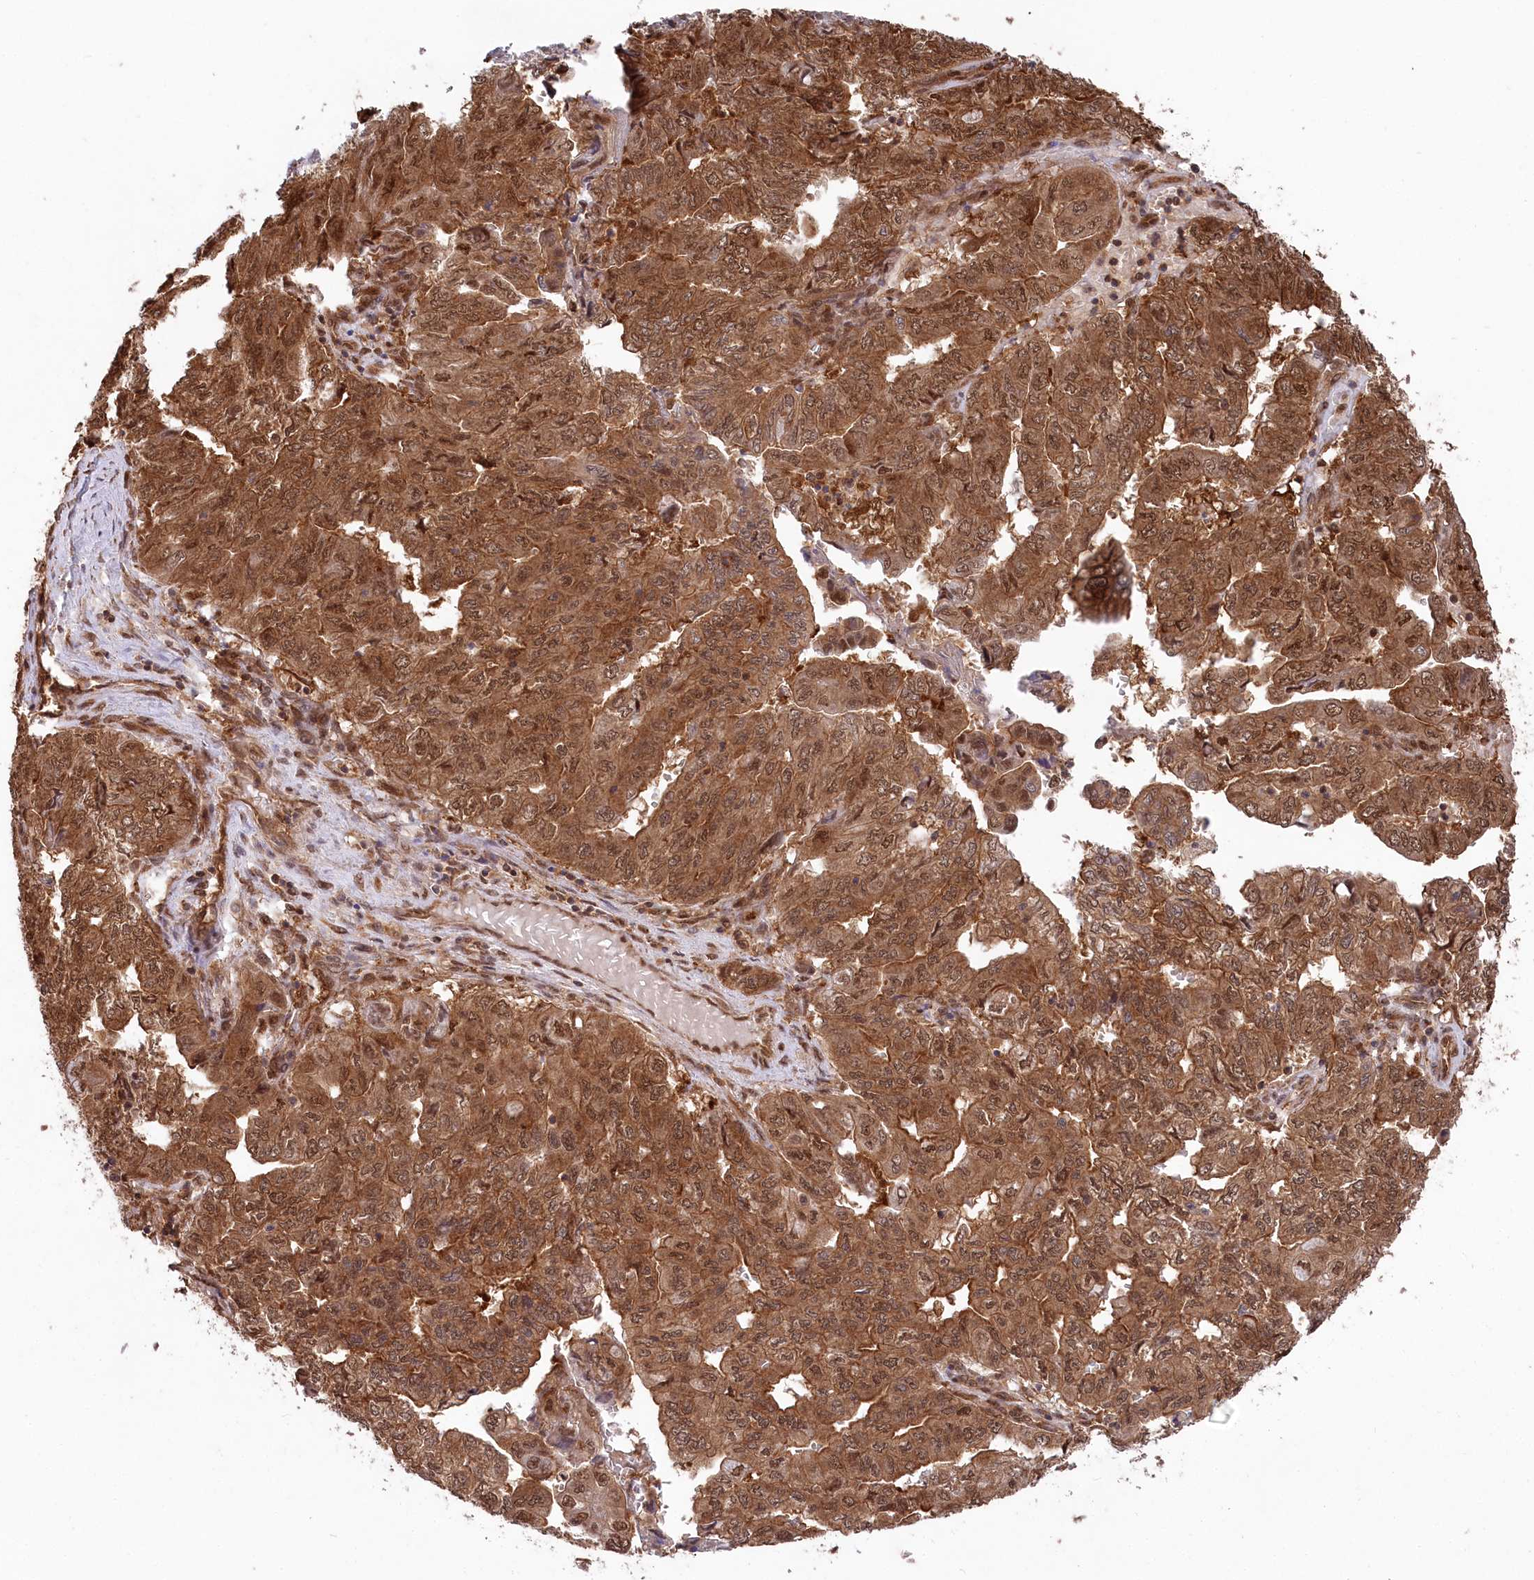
{"staining": {"intensity": "strong", "quantity": ">75%", "location": "cytoplasmic/membranous,nuclear"}, "tissue": "pancreatic cancer", "cell_type": "Tumor cells", "image_type": "cancer", "snomed": [{"axis": "morphology", "description": "Adenocarcinoma, NOS"}, {"axis": "topography", "description": "Pancreas"}], "caption": "This micrograph reveals immunohistochemistry staining of pancreatic adenocarcinoma, with high strong cytoplasmic/membranous and nuclear expression in about >75% of tumor cells.", "gene": "PSMA1", "patient": {"sex": "male", "age": 51}}